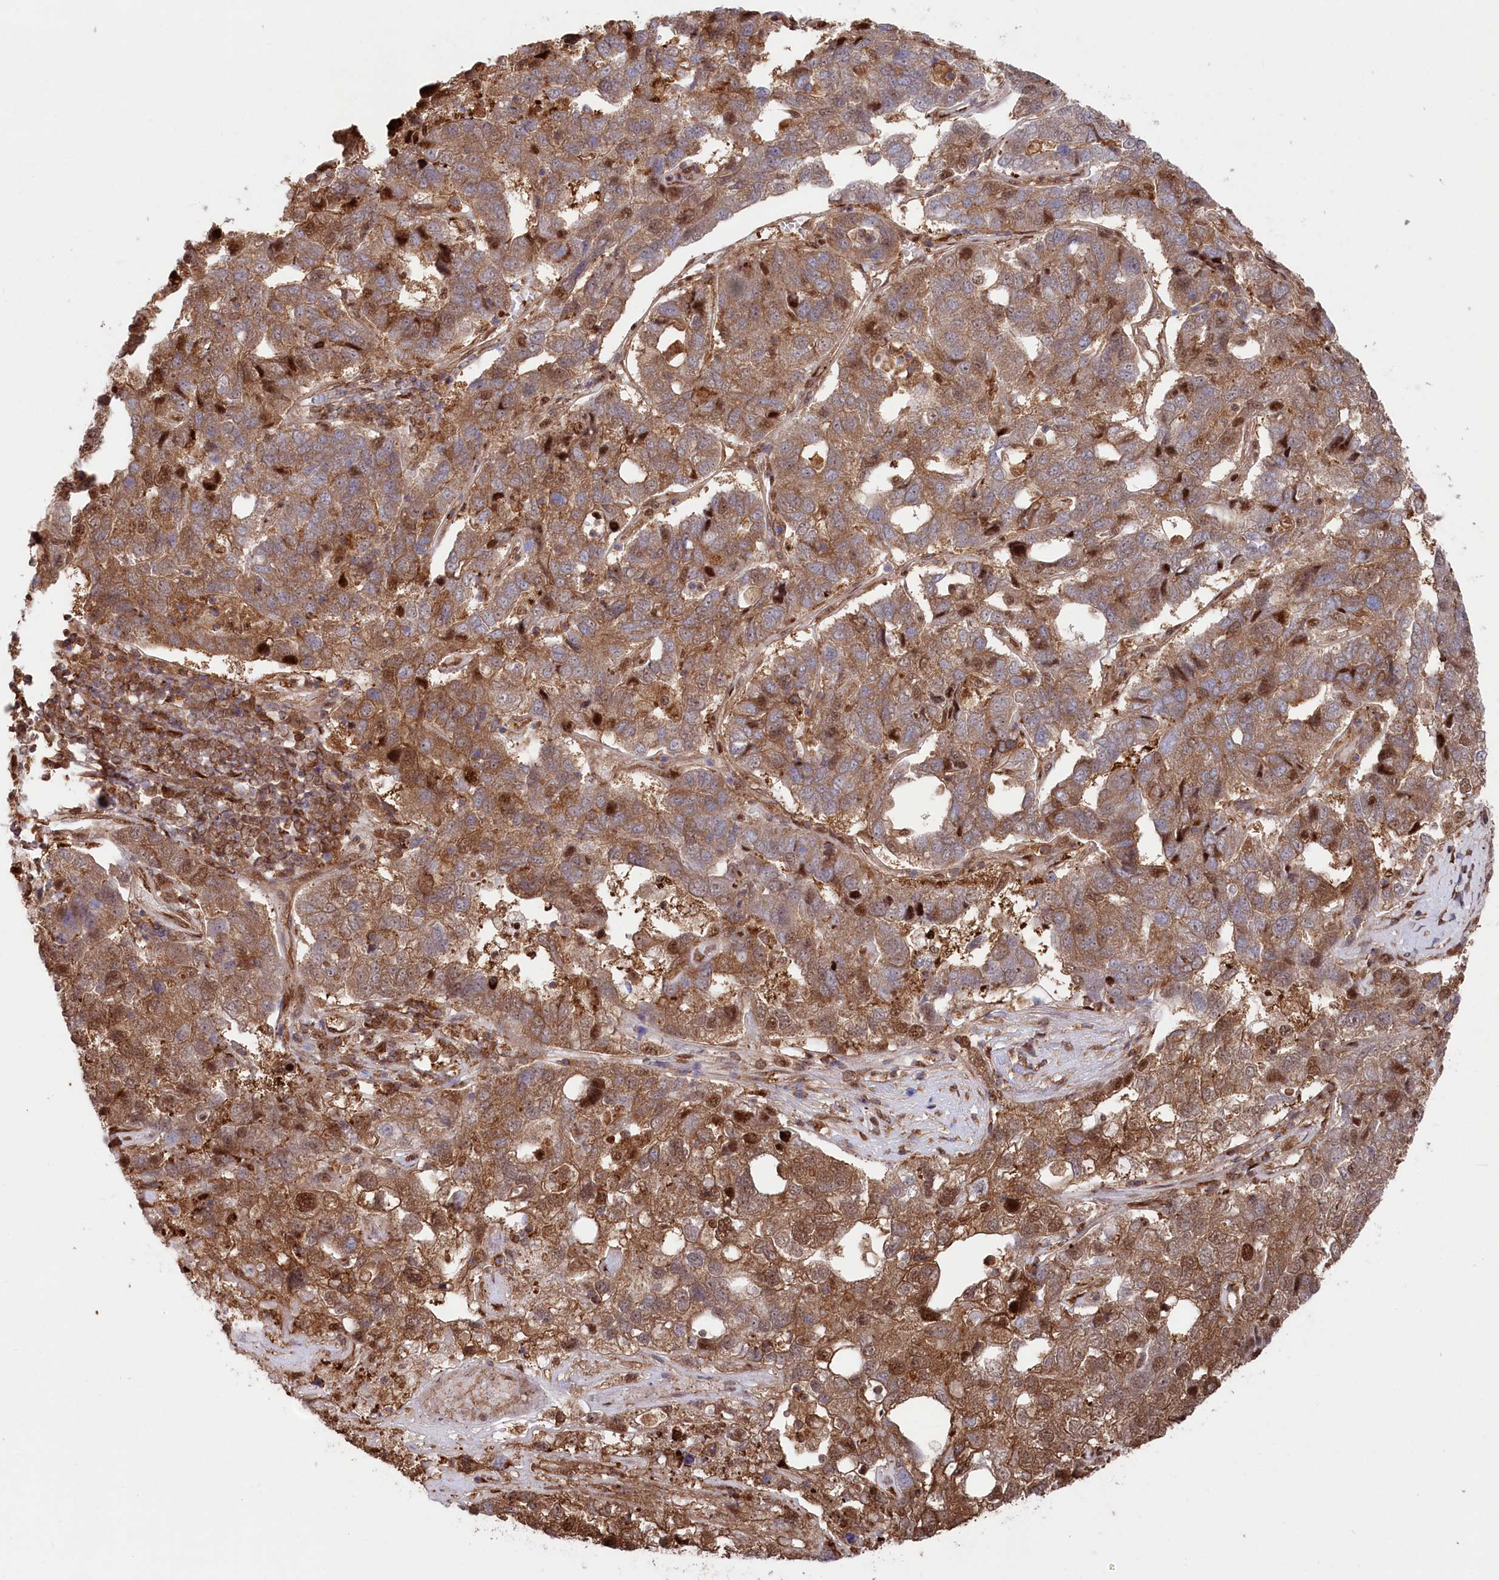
{"staining": {"intensity": "moderate", "quantity": ">75%", "location": "cytoplasmic/membranous,nuclear"}, "tissue": "pancreatic cancer", "cell_type": "Tumor cells", "image_type": "cancer", "snomed": [{"axis": "morphology", "description": "Adenocarcinoma, NOS"}, {"axis": "topography", "description": "Pancreas"}], "caption": "An immunohistochemistry (IHC) histopathology image of neoplastic tissue is shown. Protein staining in brown labels moderate cytoplasmic/membranous and nuclear positivity in pancreatic cancer within tumor cells.", "gene": "PSMA1", "patient": {"sex": "female", "age": 61}}